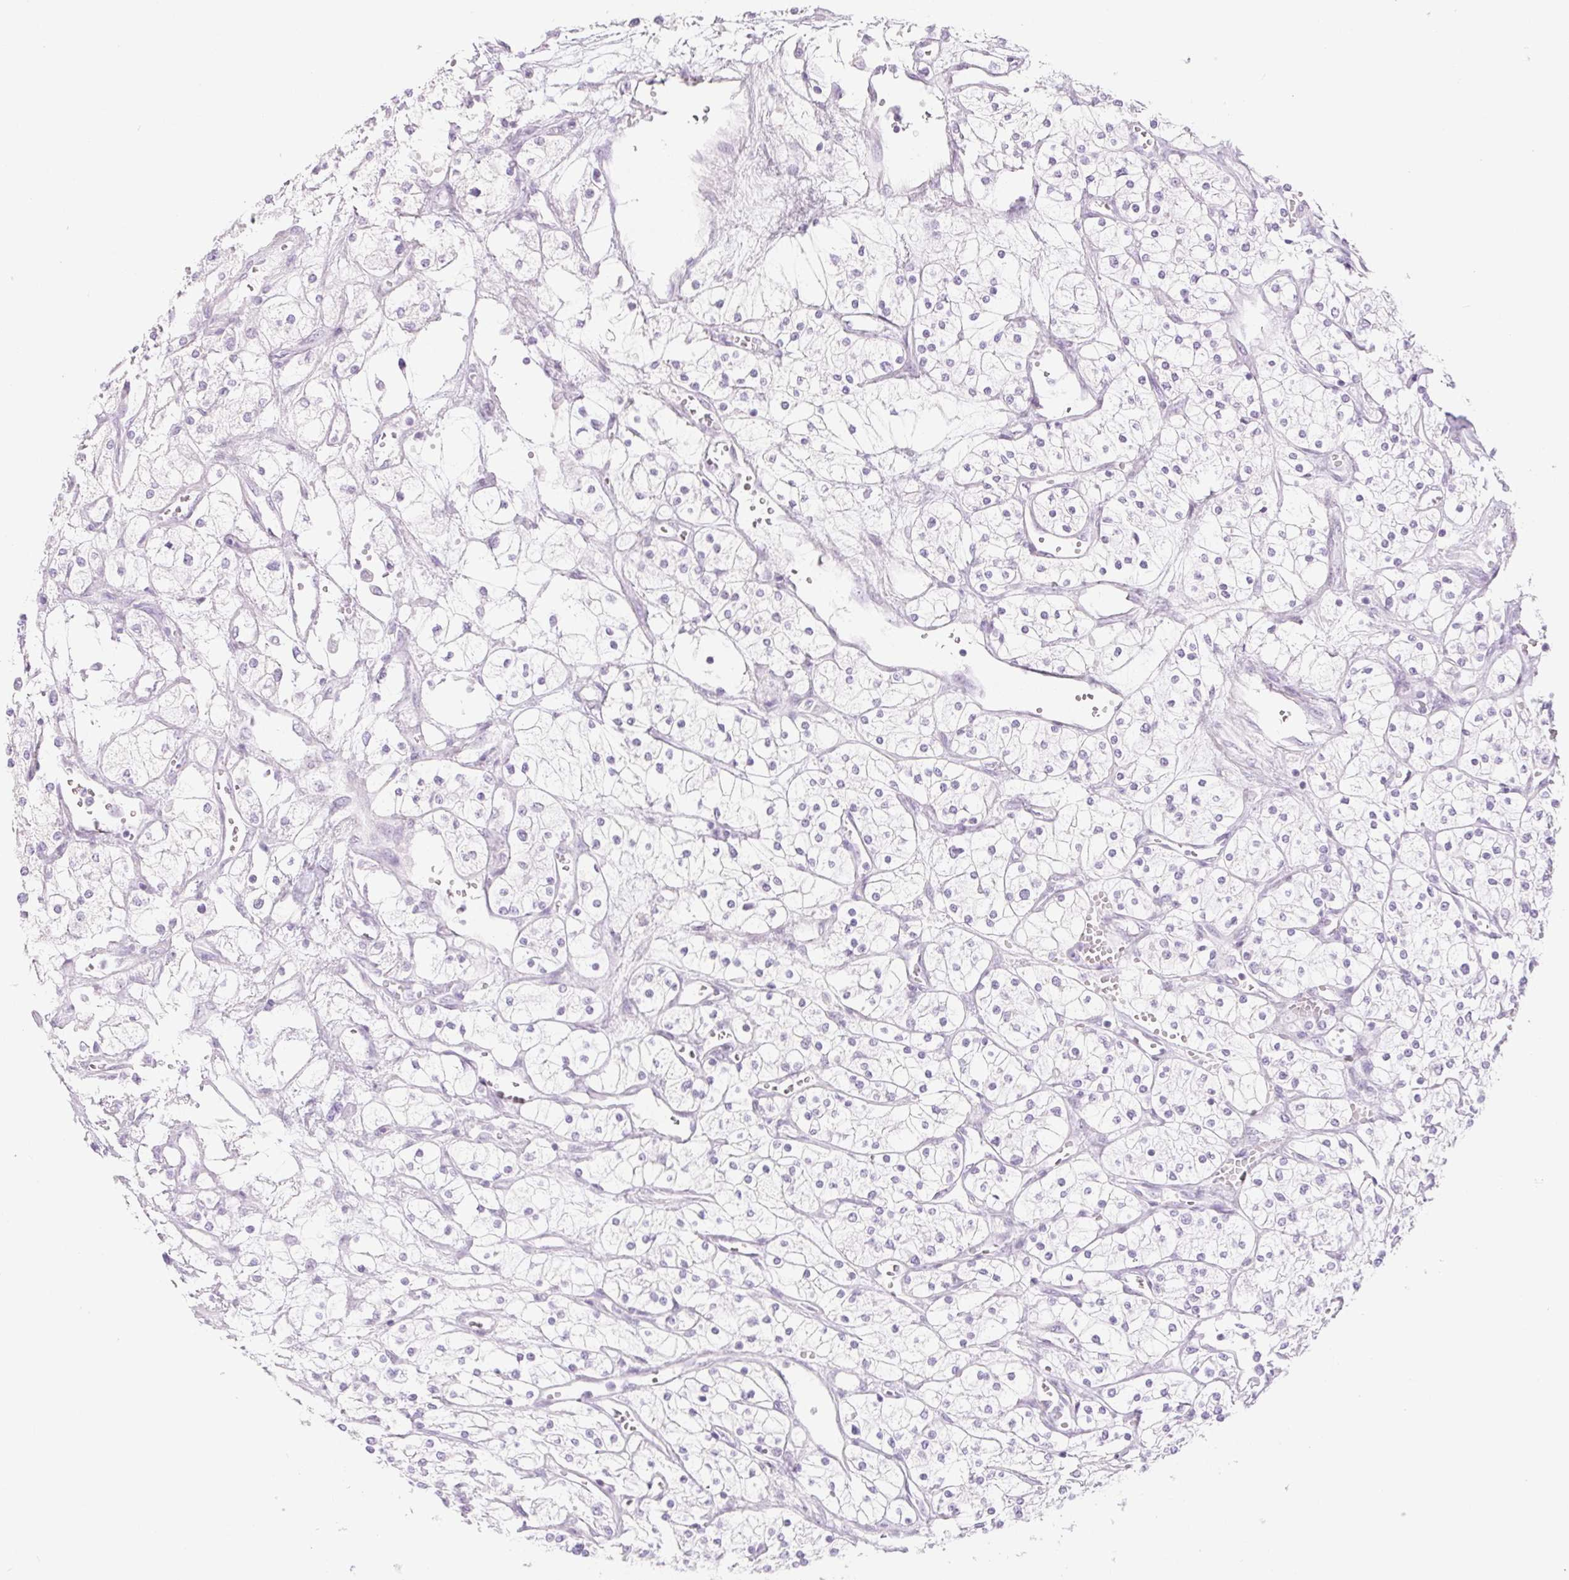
{"staining": {"intensity": "negative", "quantity": "none", "location": "none"}, "tissue": "renal cancer", "cell_type": "Tumor cells", "image_type": "cancer", "snomed": [{"axis": "morphology", "description": "Adenocarcinoma, NOS"}, {"axis": "topography", "description": "Kidney"}], "caption": "There is no significant staining in tumor cells of renal cancer.", "gene": "SPRR3", "patient": {"sex": "male", "age": 80}}